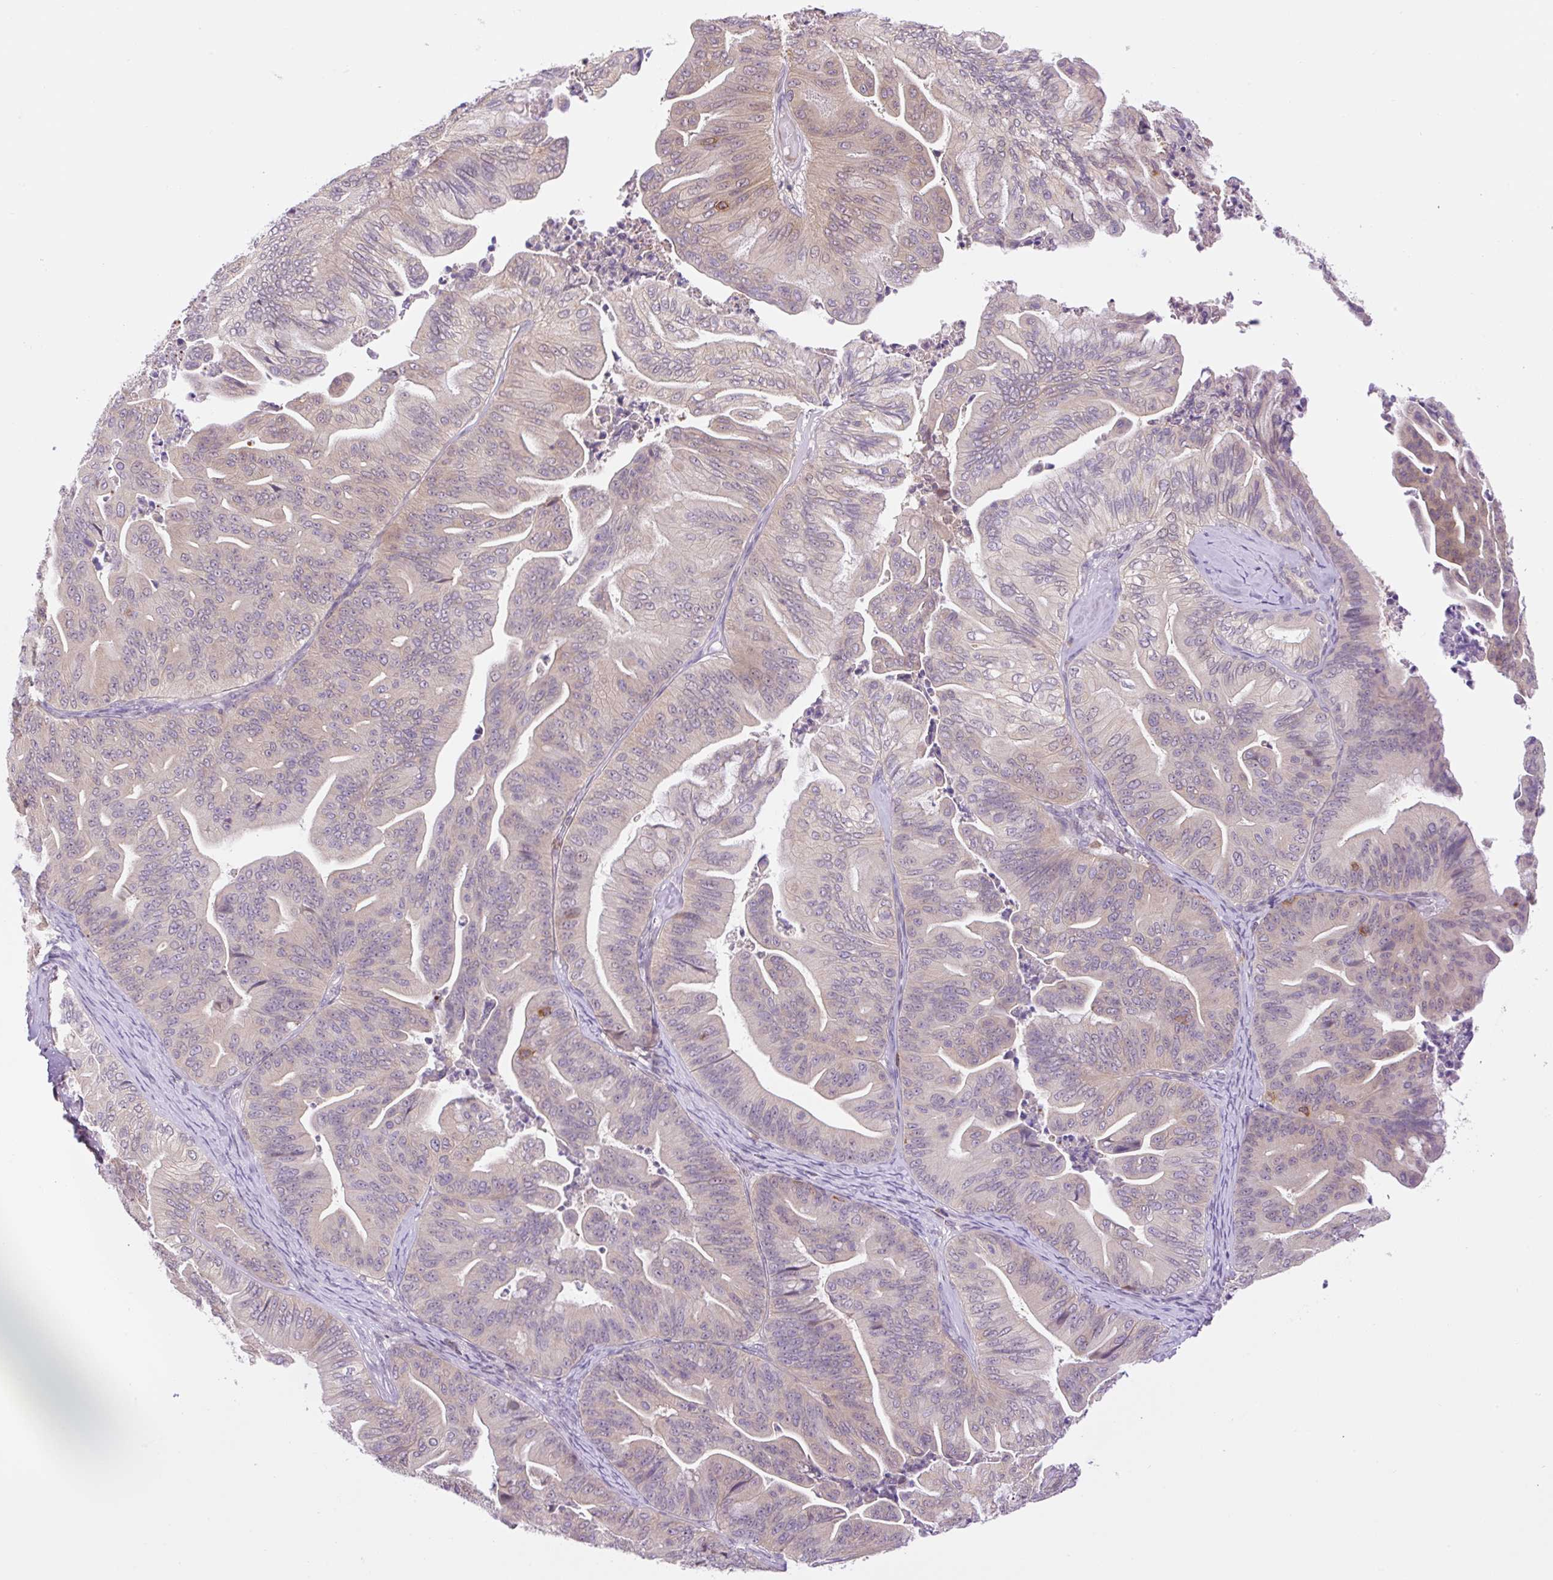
{"staining": {"intensity": "weak", "quantity": "25%-75%", "location": "cytoplasmic/membranous,nuclear"}, "tissue": "ovarian cancer", "cell_type": "Tumor cells", "image_type": "cancer", "snomed": [{"axis": "morphology", "description": "Cystadenocarcinoma, mucinous, NOS"}, {"axis": "topography", "description": "Ovary"}], "caption": "Immunohistochemistry (IHC) of ovarian mucinous cystadenocarcinoma shows low levels of weak cytoplasmic/membranous and nuclear positivity in about 25%-75% of tumor cells. Nuclei are stained in blue.", "gene": "CARD11", "patient": {"sex": "female", "age": 67}}